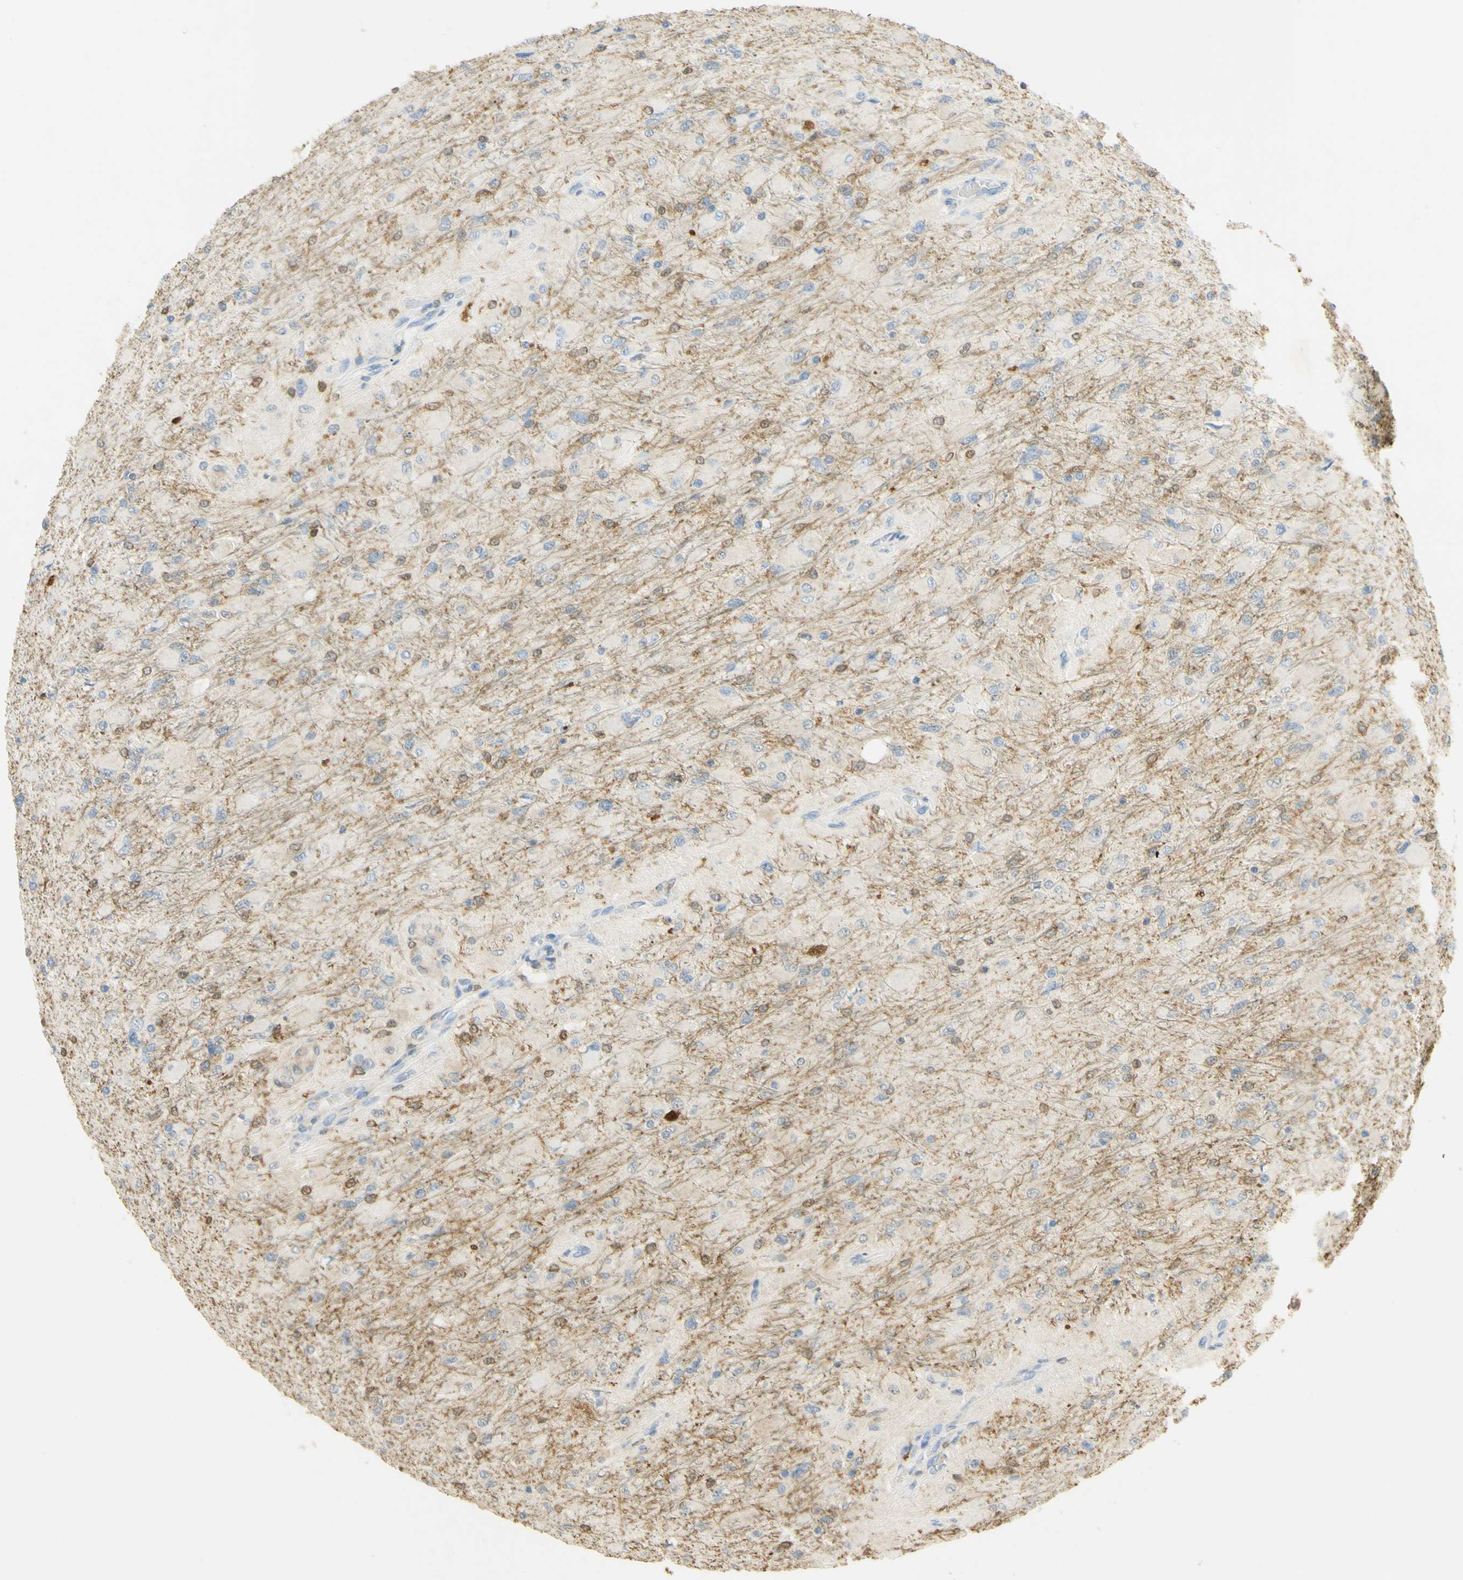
{"staining": {"intensity": "moderate", "quantity": "<25%", "location": "nuclear"}, "tissue": "glioma", "cell_type": "Tumor cells", "image_type": "cancer", "snomed": [{"axis": "morphology", "description": "Glioma, malignant, High grade"}, {"axis": "topography", "description": "Cerebral cortex"}], "caption": "Immunohistochemistry (IHC) (DAB) staining of glioma reveals moderate nuclear protein expression in approximately <25% of tumor cells. The staining was performed using DAB to visualize the protein expression in brown, while the nuclei were stained in blue with hematoxylin (Magnification: 20x).", "gene": "PAK1", "patient": {"sex": "female", "age": 36}}